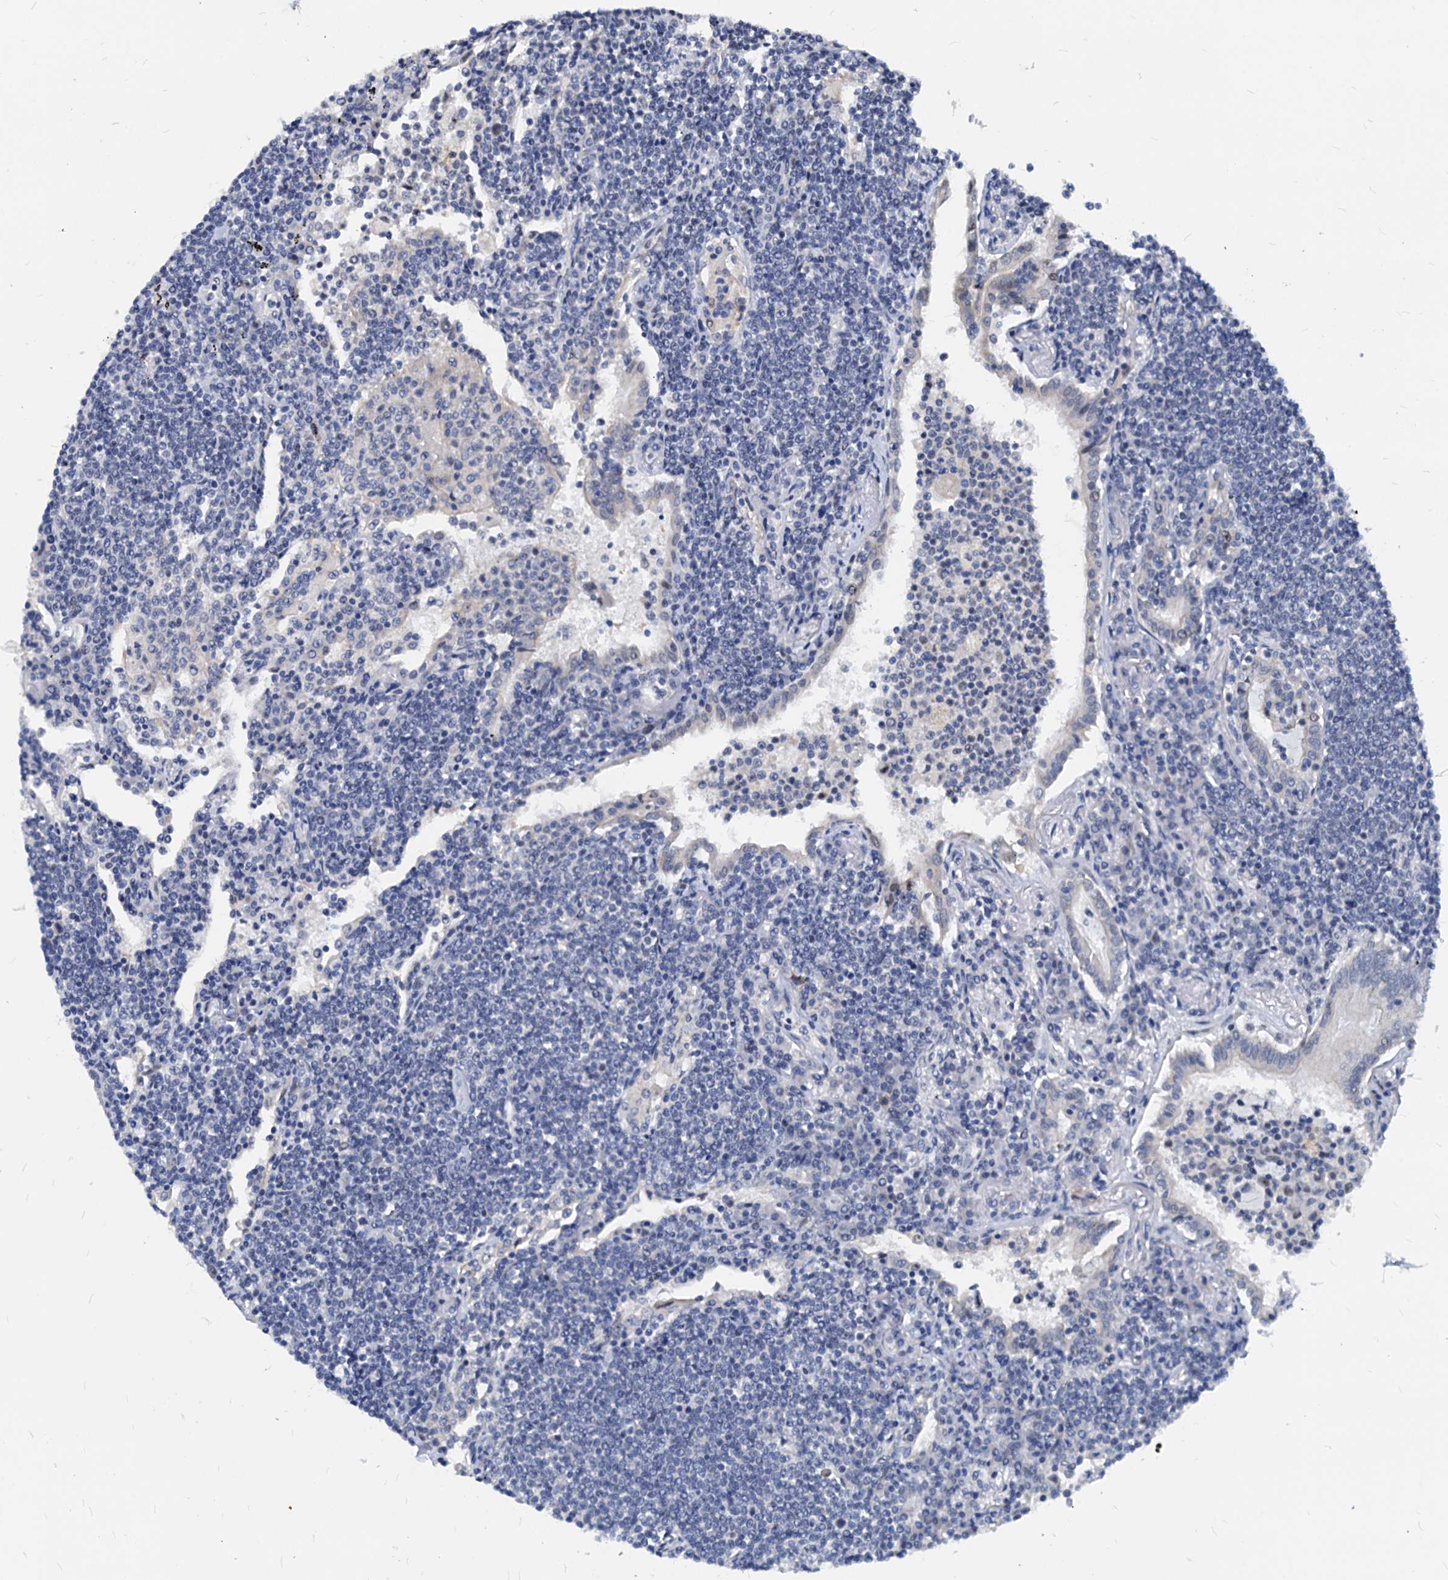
{"staining": {"intensity": "negative", "quantity": "none", "location": "none"}, "tissue": "lymphoma", "cell_type": "Tumor cells", "image_type": "cancer", "snomed": [{"axis": "morphology", "description": "Malignant lymphoma, non-Hodgkin's type, Low grade"}, {"axis": "topography", "description": "Lung"}], "caption": "Immunohistochemistry histopathology image of malignant lymphoma, non-Hodgkin's type (low-grade) stained for a protein (brown), which exhibits no staining in tumor cells.", "gene": "HSF2", "patient": {"sex": "female", "age": 71}}